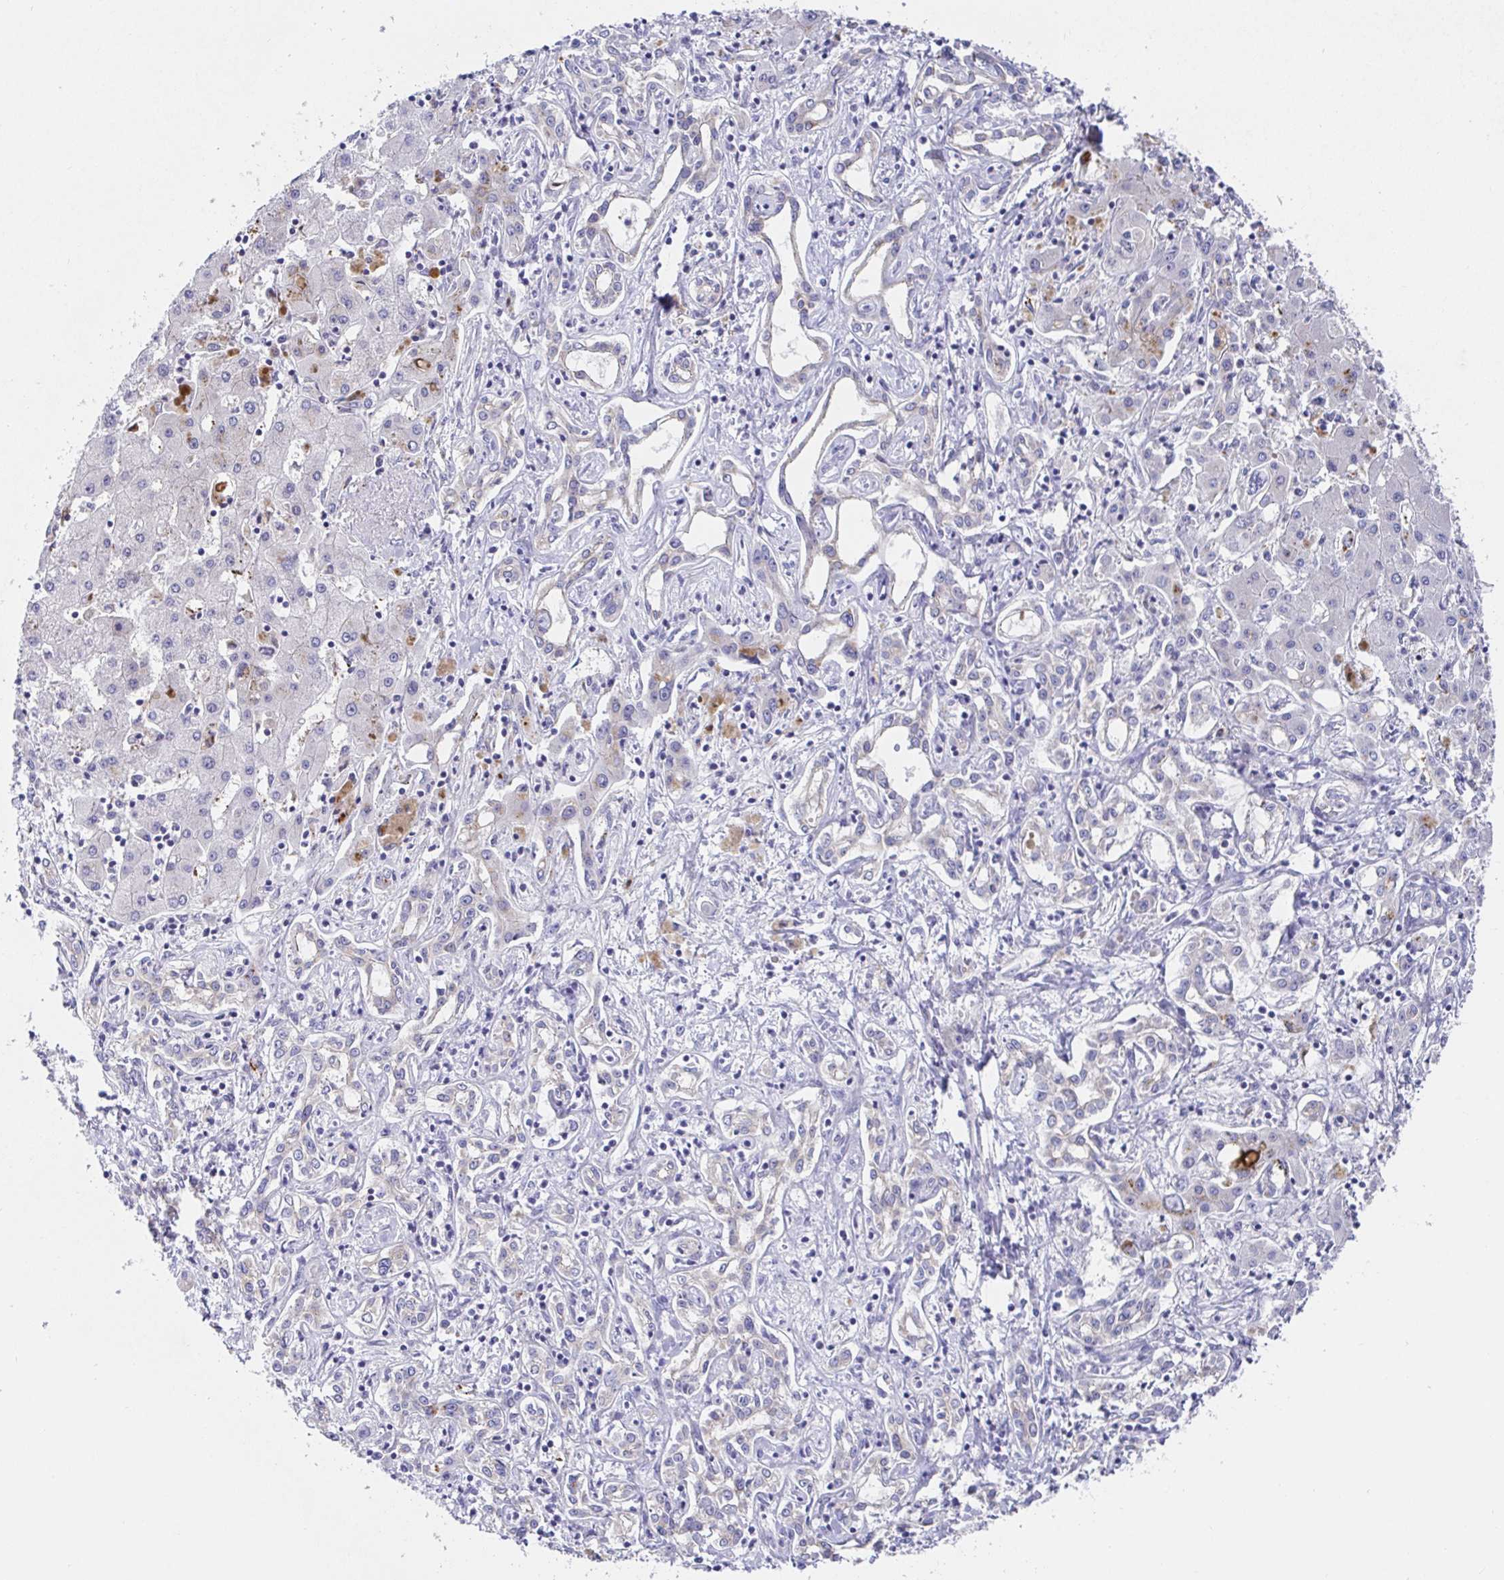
{"staining": {"intensity": "negative", "quantity": "none", "location": "none"}, "tissue": "liver cancer", "cell_type": "Tumor cells", "image_type": "cancer", "snomed": [{"axis": "morphology", "description": "Cholangiocarcinoma"}, {"axis": "topography", "description": "Liver"}], "caption": "Tumor cells are negative for protein expression in human liver cholangiocarcinoma.", "gene": "TIMELESS", "patient": {"sex": "female", "age": 64}}